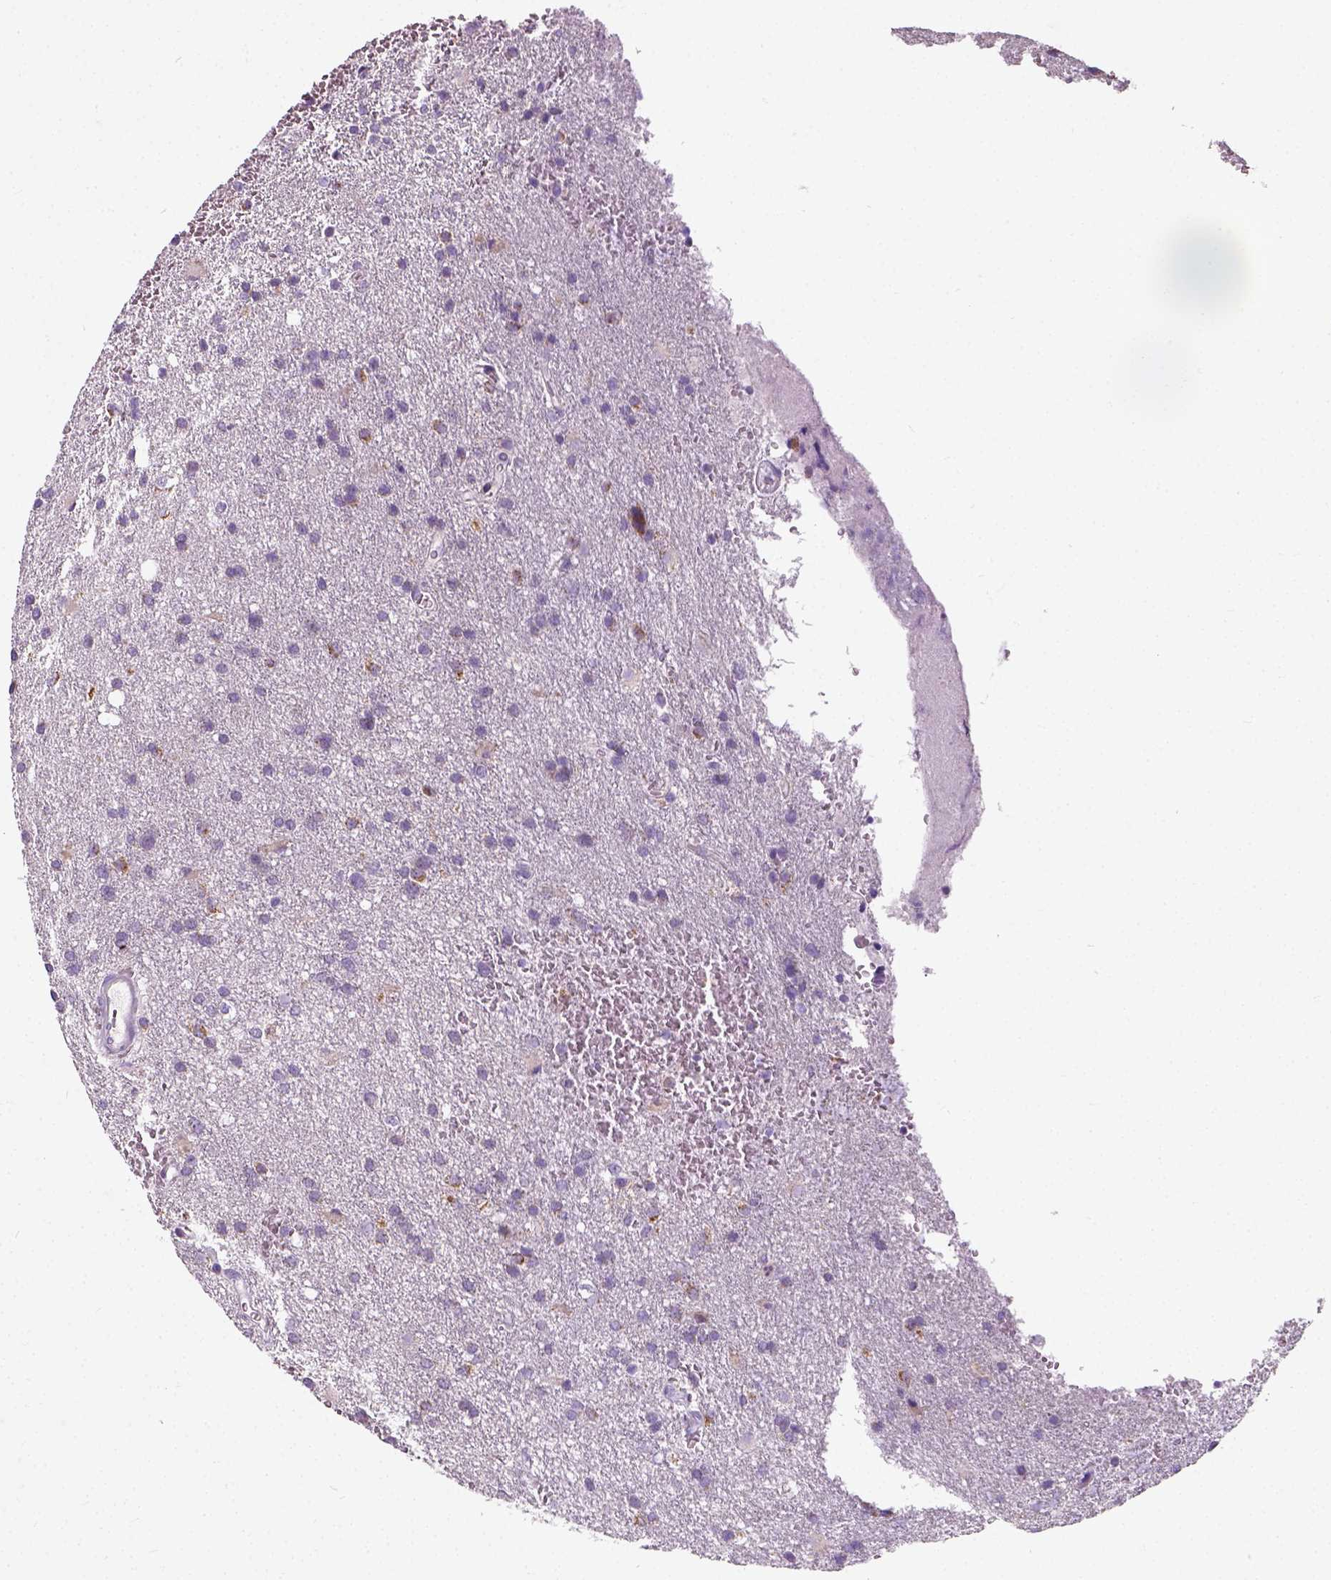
{"staining": {"intensity": "negative", "quantity": "none", "location": "none"}, "tissue": "glioma", "cell_type": "Tumor cells", "image_type": "cancer", "snomed": [{"axis": "morphology", "description": "Glioma, malignant, Low grade"}, {"axis": "topography", "description": "Brain"}], "caption": "Tumor cells are negative for protein expression in human glioma.", "gene": "CHODL", "patient": {"sex": "male", "age": 66}}